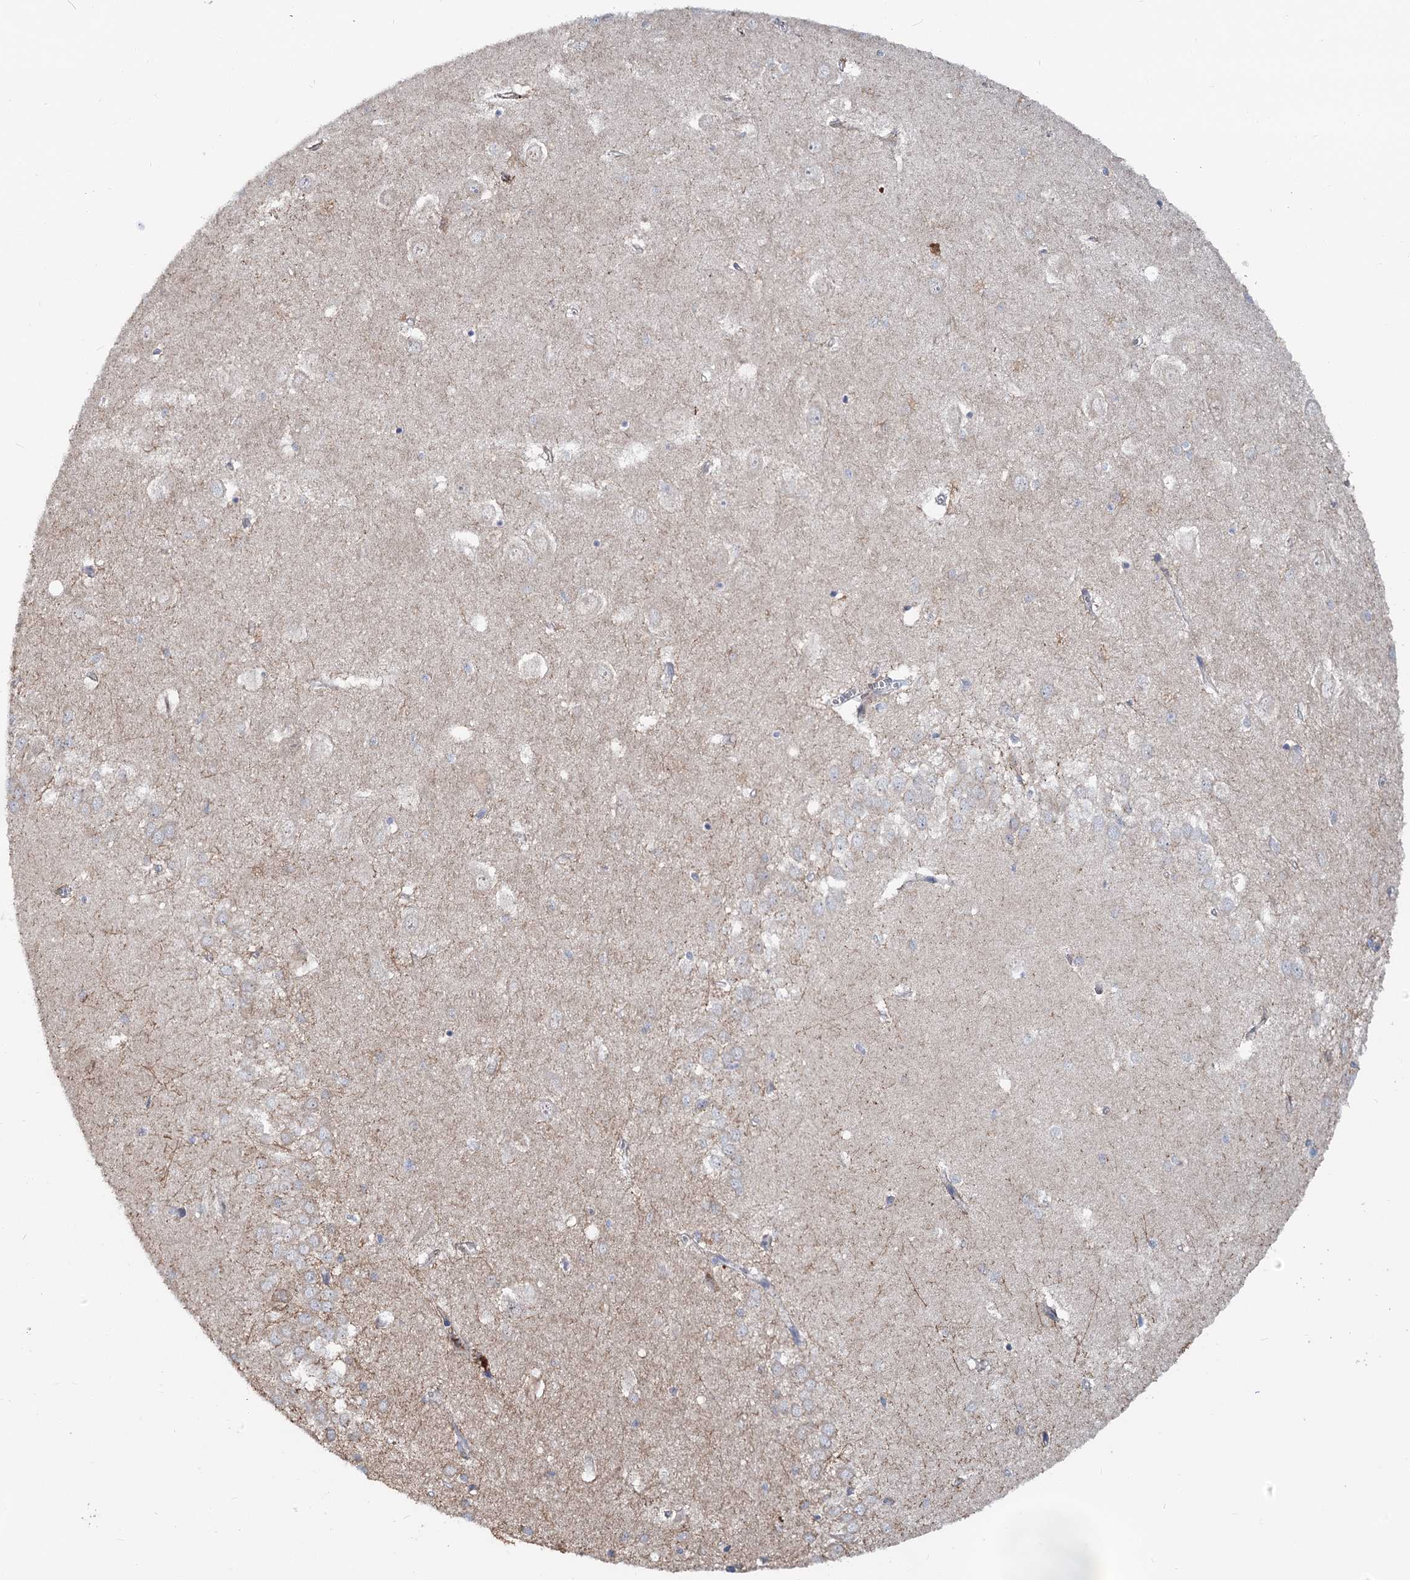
{"staining": {"intensity": "weak", "quantity": "<25%", "location": "cytoplasmic/membranous"}, "tissue": "hippocampus", "cell_type": "Glial cells", "image_type": "normal", "snomed": [{"axis": "morphology", "description": "Normal tissue, NOS"}, {"axis": "topography", "description": "Hippocampus"}], "caption": "Histopathology image shows no protein expression in glial cells of unremarkable hippocampus.", "gene": "CIB4", "patient": {"sex": "female", "age": 64}}